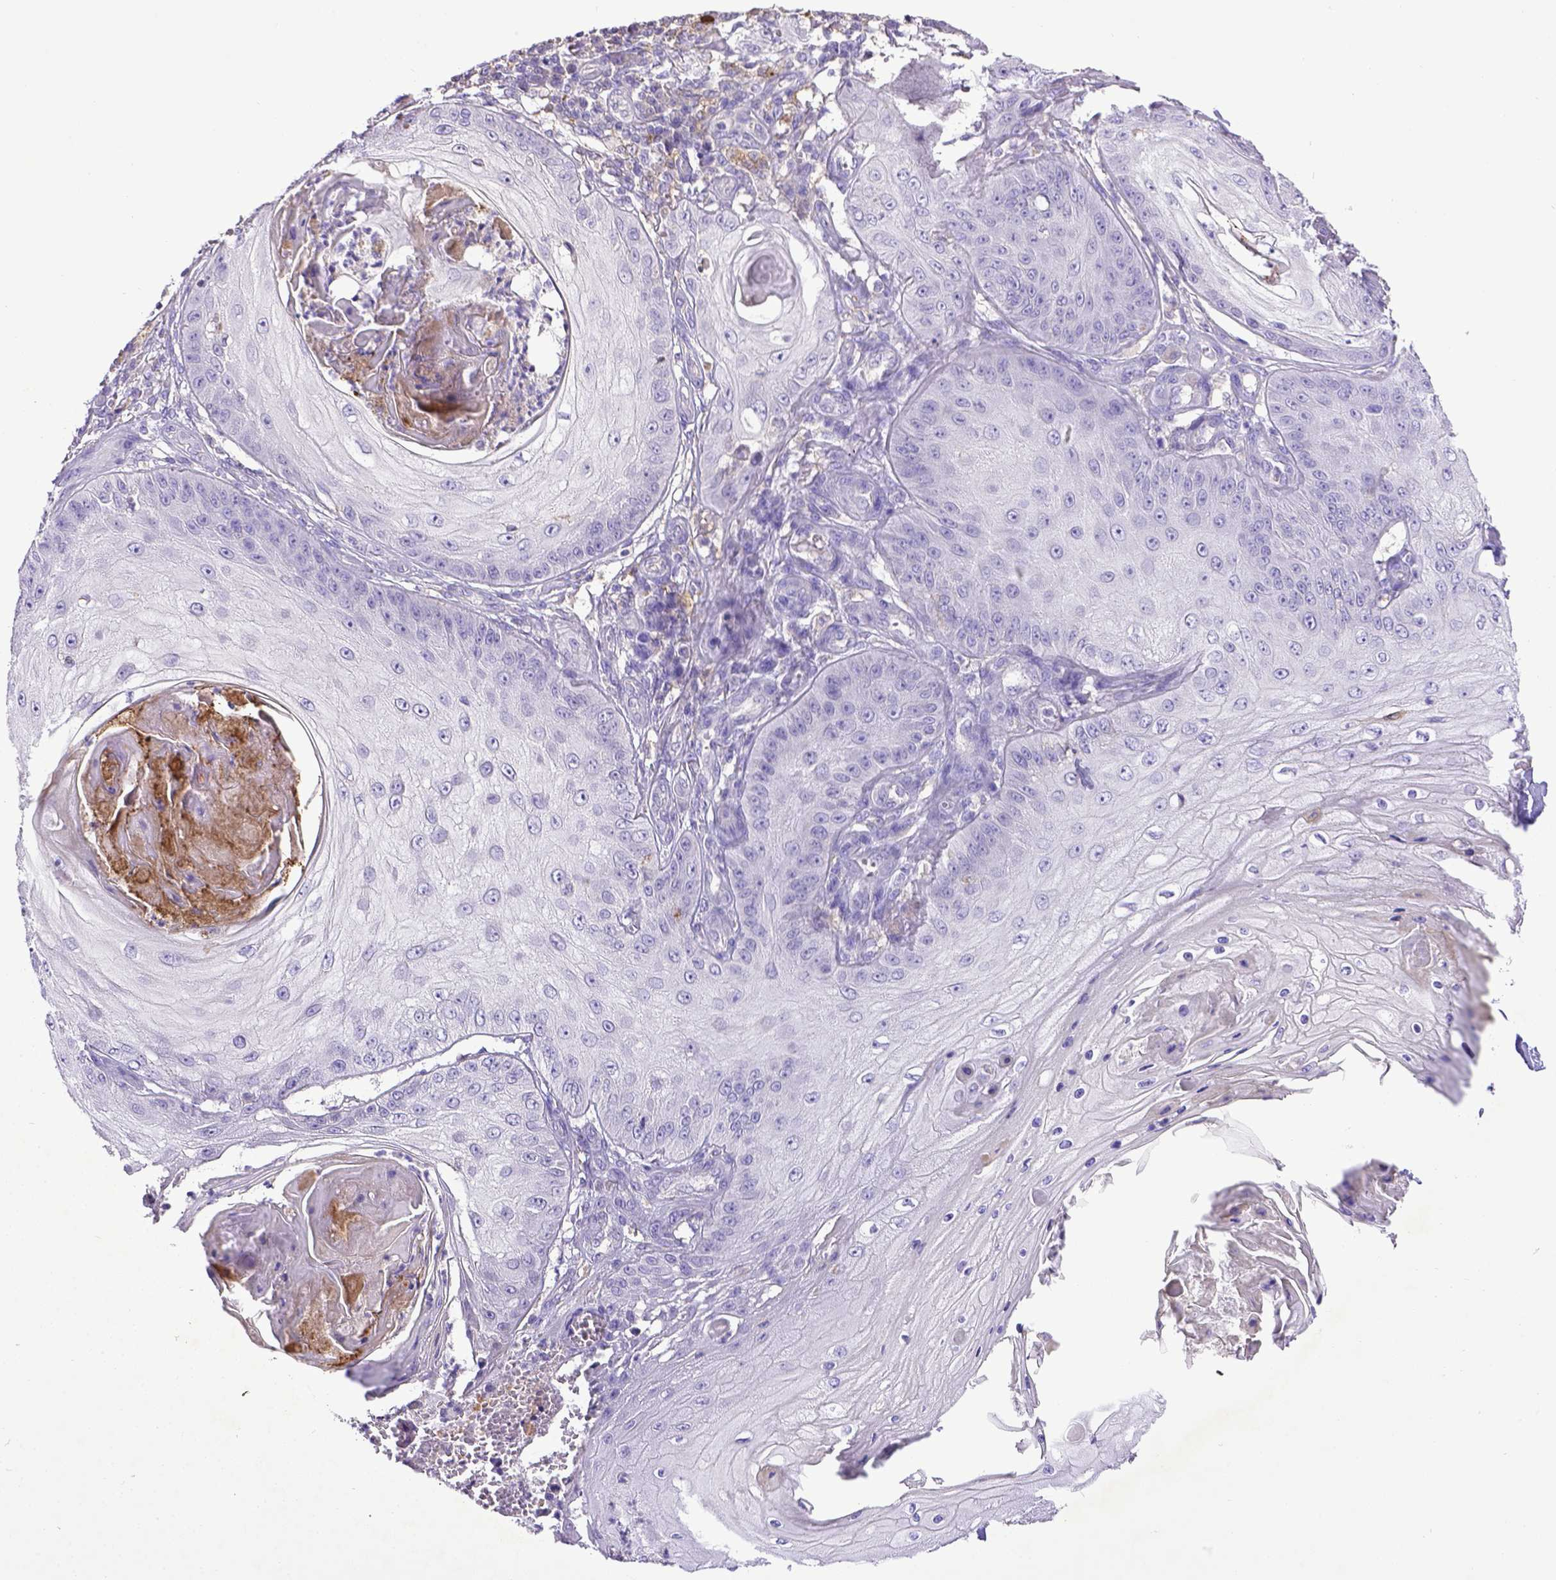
{"staining": {"intensity": "negative", "quantity": "none", "location": "none"}, "tissue": "skin cancer", "cell_type": "Tumor cells", "image_type": "cancer", "snomed": [{"axis": "morphology", "description": "Squamous cell carcinoma, NOS"}, {"axis": "topography", "description": "Skin"}], "caption": "High power microscopy micrograph of an immunohistochemistry image of skin cancer, revealing no significant expression in tumor cells. (Brightfield microscopy of DAB (3,3'-diaminobenzidine) immunohistochemistry at high magnification).", "gene": "CD40", "patient": {"sex": "male", "age": 70}}